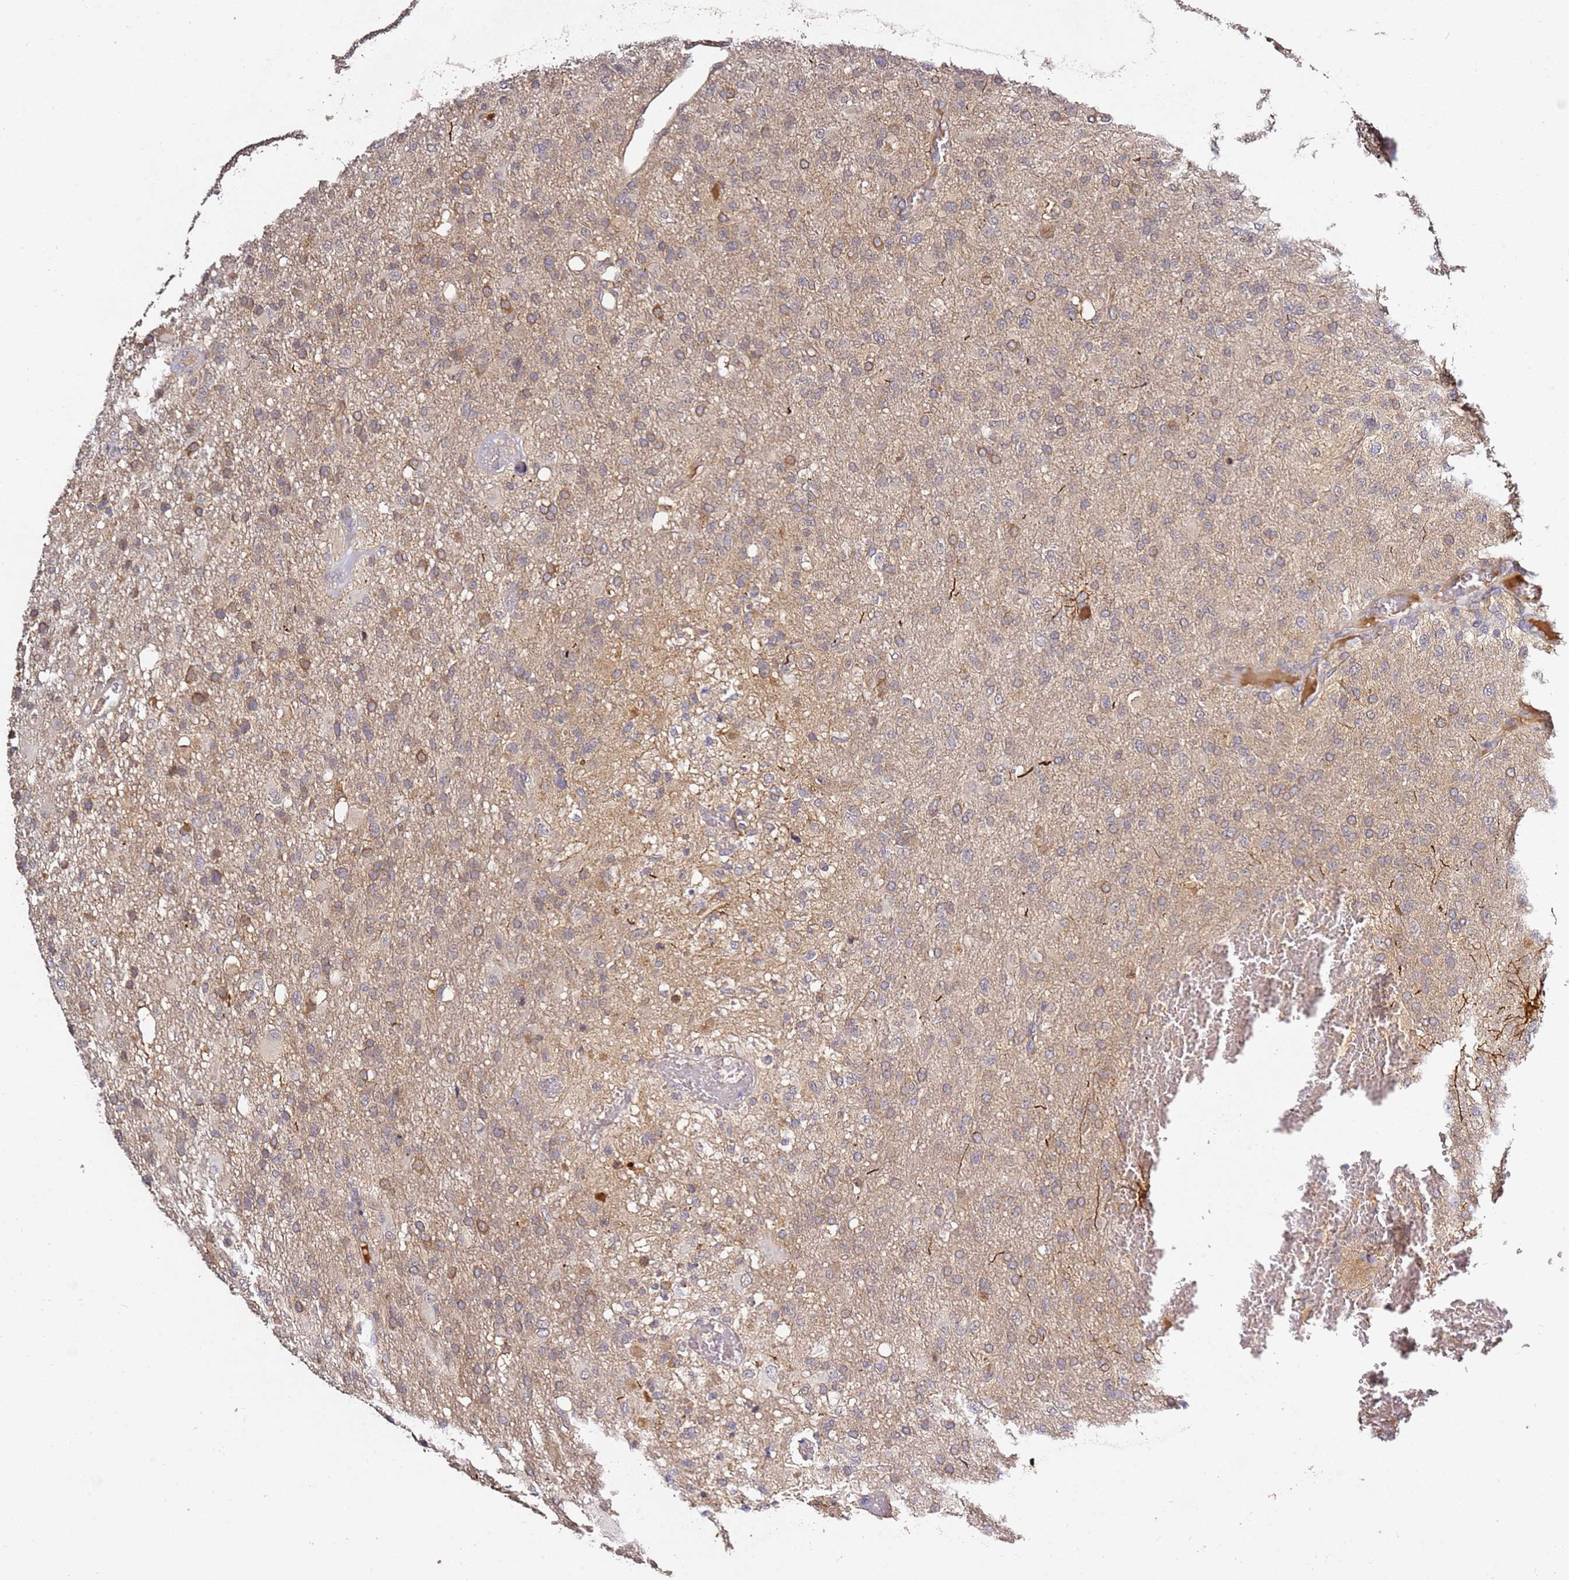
{"staining": {"intensity": "weak", "quantity": "<25%", "location": "cytoplasmic/membranous"}, "tissue": "glioma", "cell_type": "Tumor cells", "image_type": "cancer", "snomed": [{"axis": "morphology", "description": "Glioma, malignant, High grade"}, {"axis": "topography", "description": "Brain"}], "caption": "This is an IHC photomicrograph of human glioma. There is no expression in tumor cells.", "gene": "OSBPL2", "patient": {"sex": "female", "age": 74}}